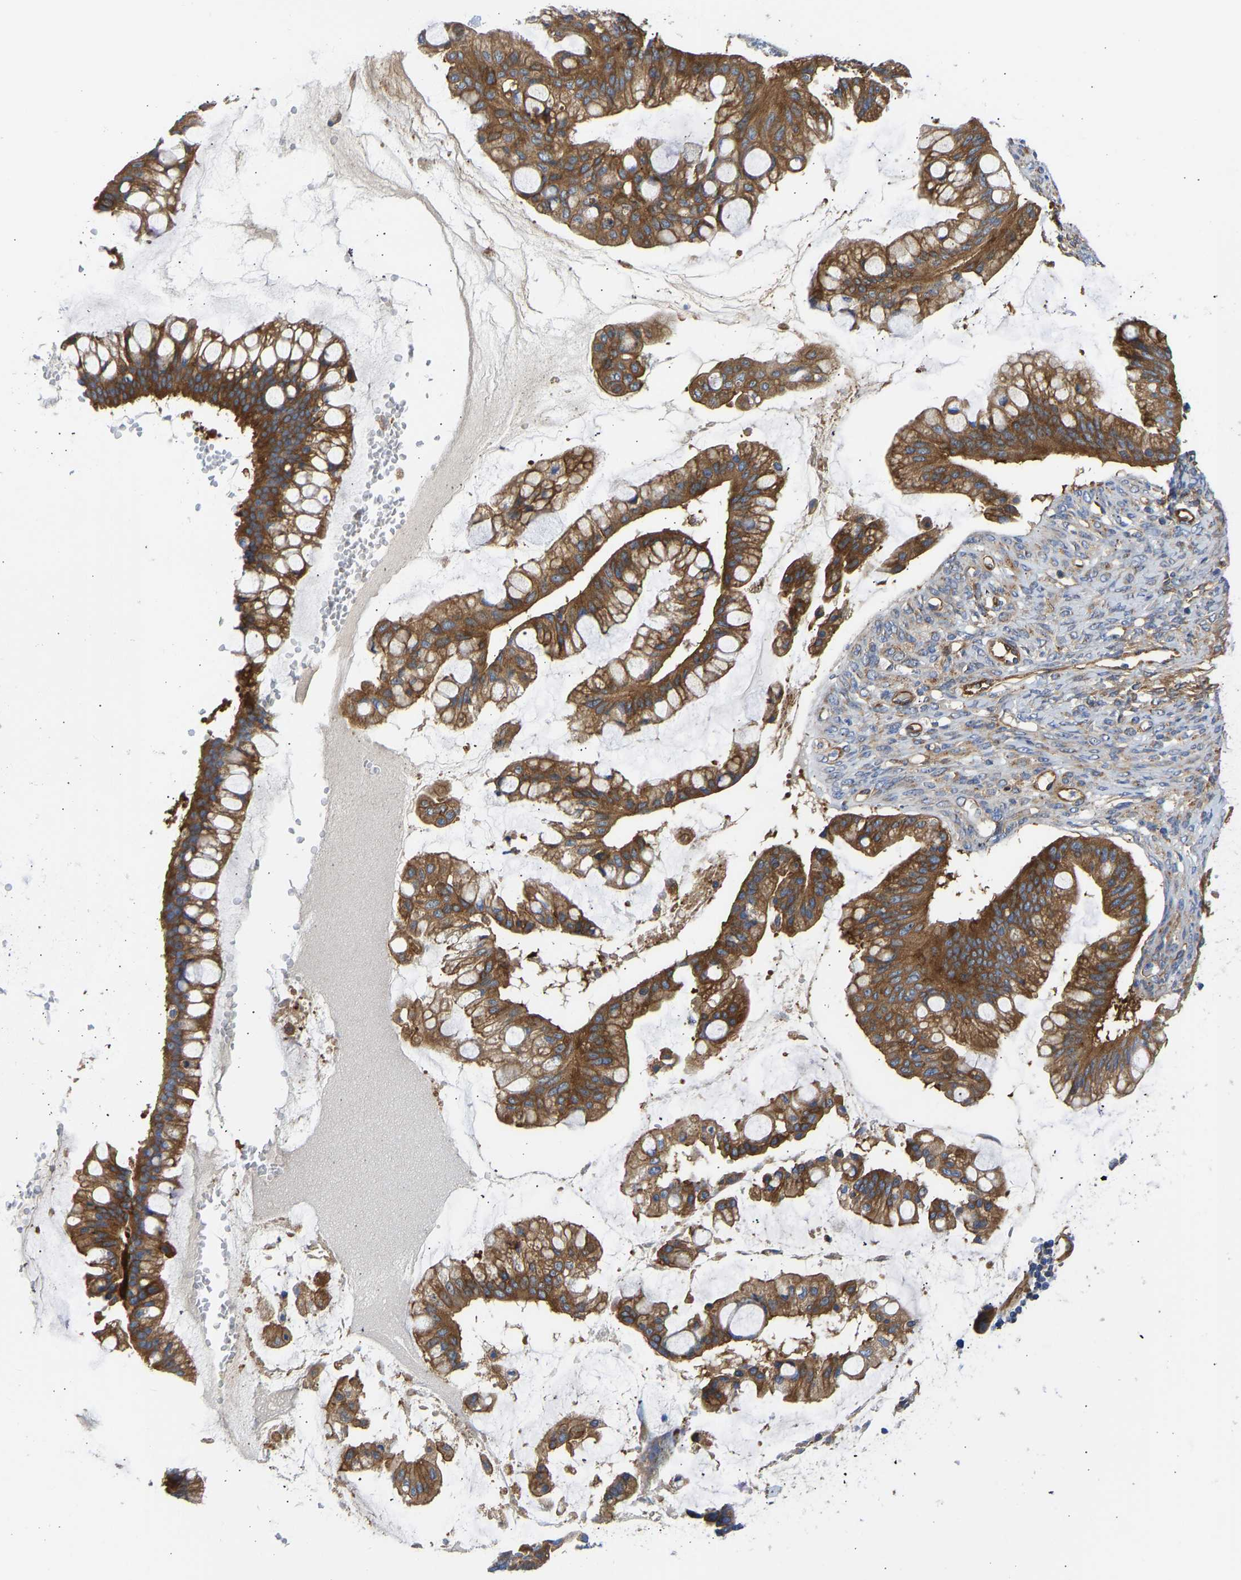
{"staining": {"intensity": "strong", "quantity": ">75%", "location": "cytoplasmic/membranous"}, "tissue": "ovarian cancer", "cell_type": "Tumor cells", "image_type": "cancer", "snomed": [{"axis": "morphology", "description": "Cystadenocarcinoma, mucinous, NOS"}, {"axis": "topography", "description": "Ovary"}], "caption": "Strong cytoplasmic/membranous protein expression is appreciated in approximately >75% of tumor cells in ovarian cancer (mucinous cystadenocarcinoma).", "gene": "MYO1C", "patient": {"sex": "female", "age": 73}}